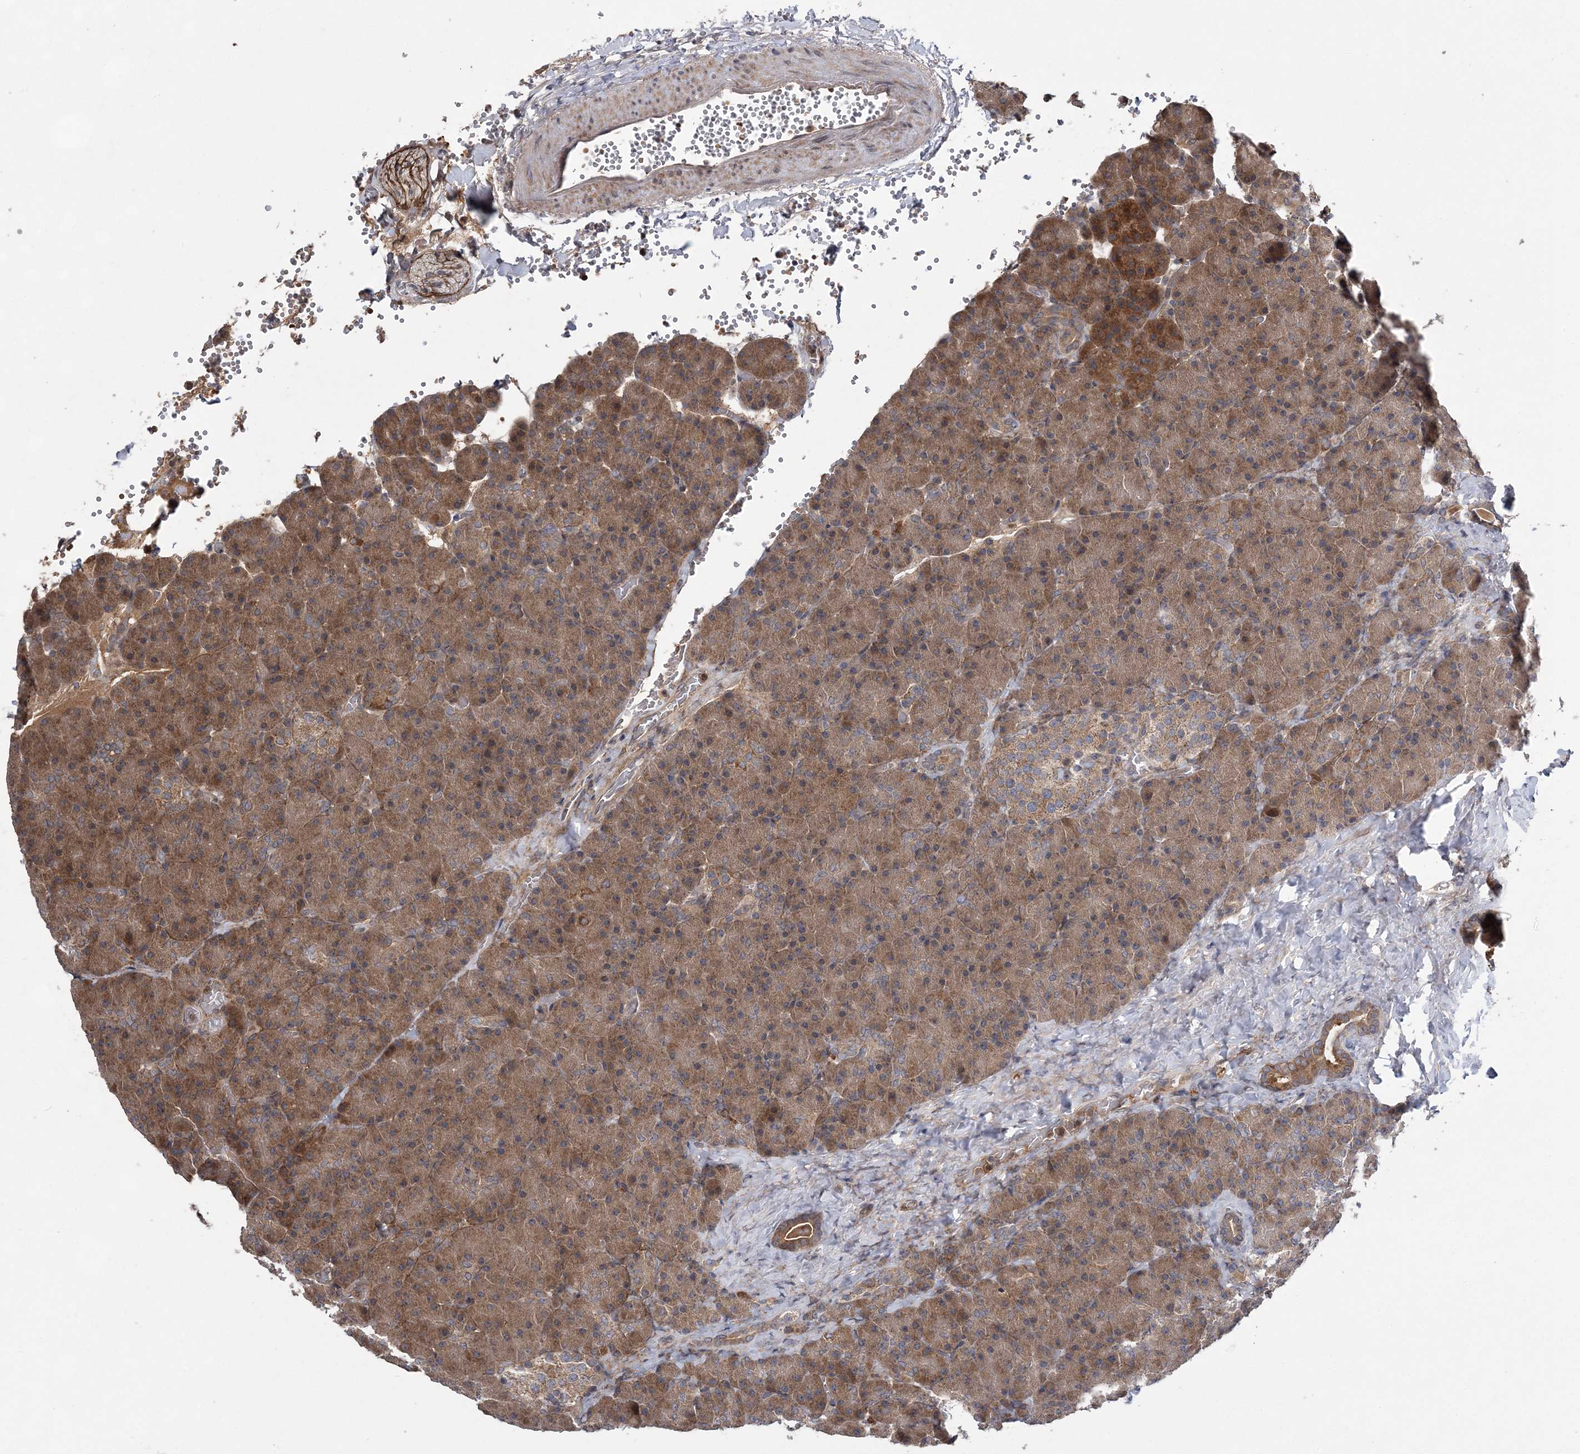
{"staining": {"intensity": "moderate", "quantity": "25%-75%", "location": "cytoplasmic/membranous"}, "tissue": "pancreas", "cell_type": "Exocrine glandular cells", "image_type": "normal", "snomed": [{"axis": "morphology", "description": "Normal tissue, NOS"}, {"axis": "morphology", "description": "Carcinoid, malignant, NOS"}, {"axis": "topography", "description": "Pancreas"}], "caption": "A brown stain highlights moderate cytoplasmic/membranous expression of a protein in exocrine glandular cells of normal human pancreas.", "gene": "HMGCS1", "patient": {"sex": "female", "age": 35}}